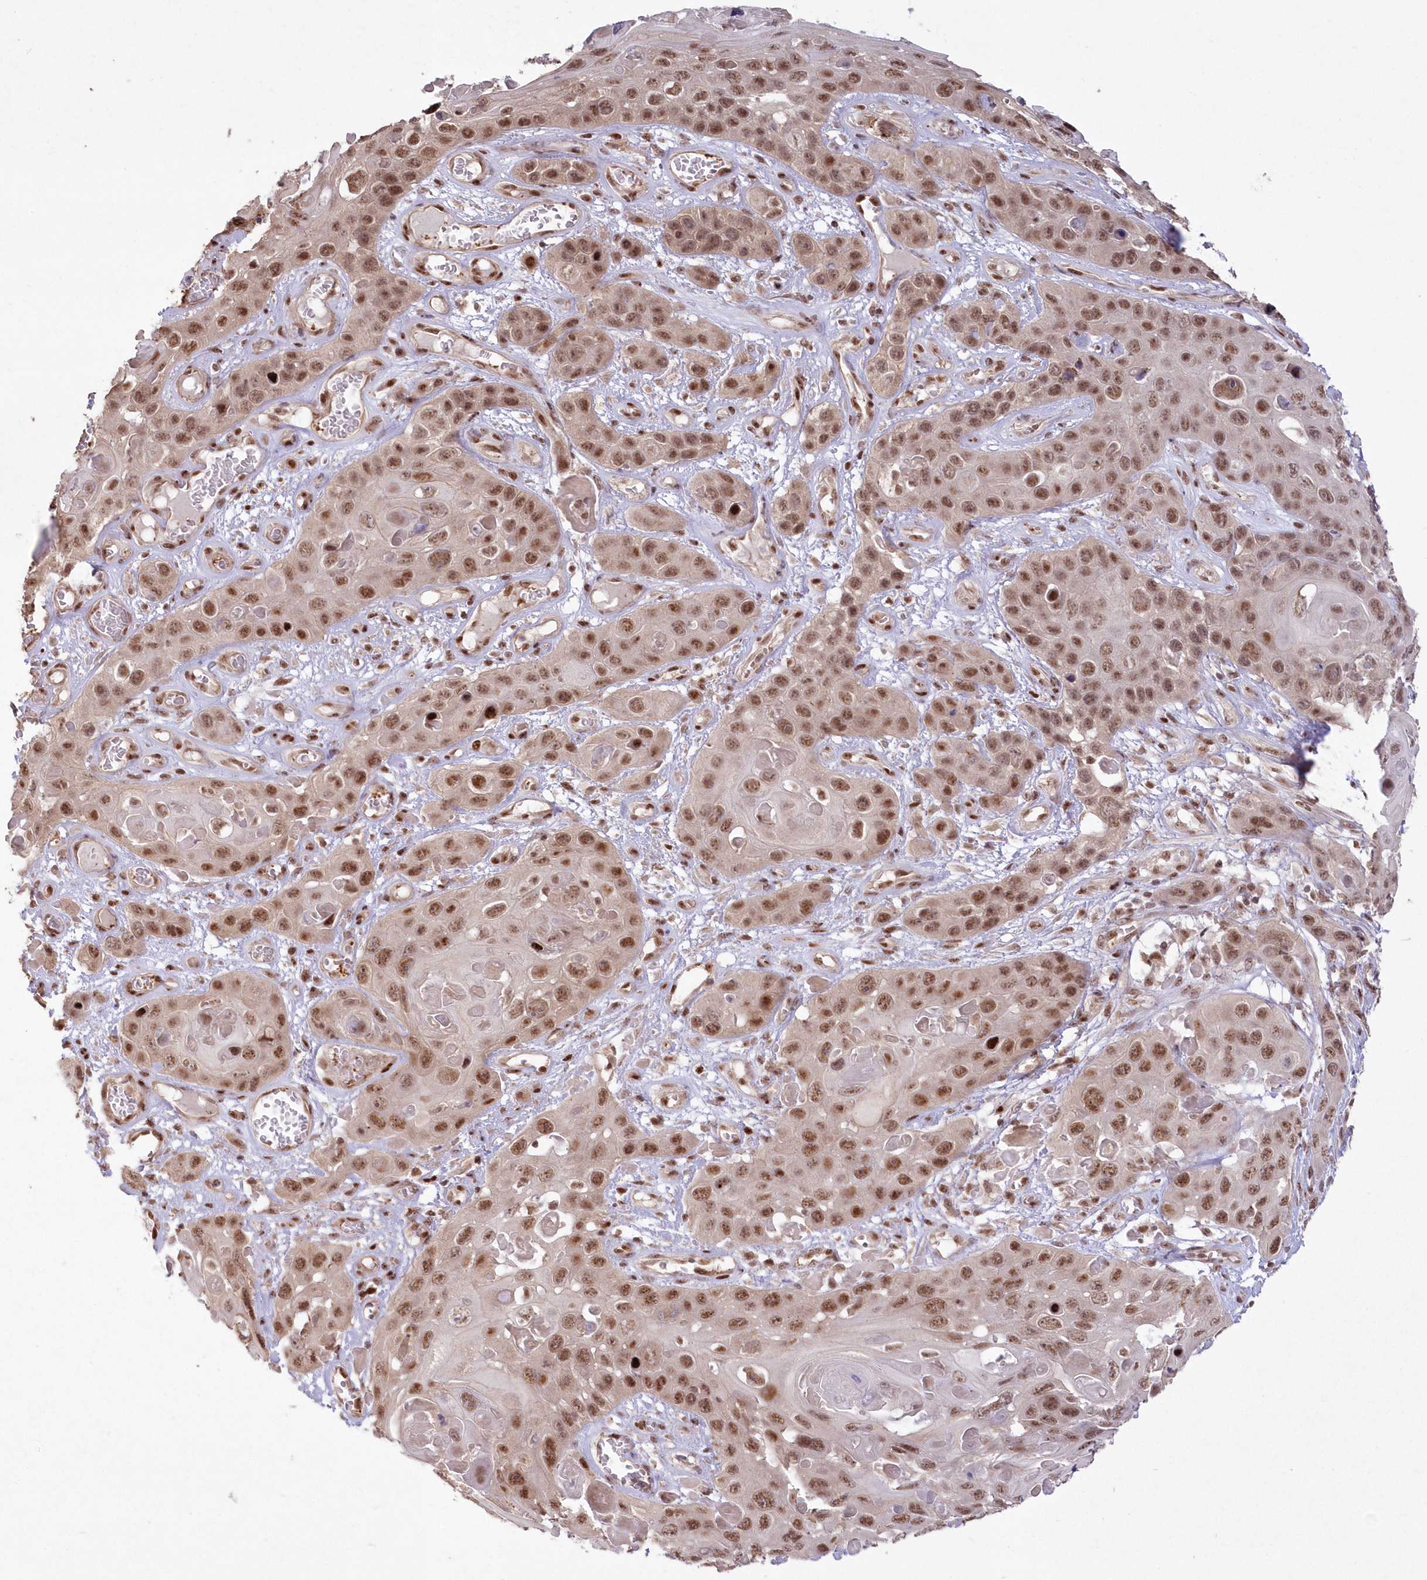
{"staining": {"intensity": "moderate", "quantity": ">75%", "location": "nuclear"}, "tissue": "skin cancer", "cell_type": "Tumor cells", "image_type": "cancer", "snomed": [{"axis": "morphology", "description": "Squamous cell carcinoma, NOS"}, {"axis": "topography", "description": "Skin"}], "caption": "Skin cancer (squamous cell carcinoma) stained with DAB immunohistochemistry demonstrates medium levels of moderate nuclear positivity in about >75% of tumor cells.", "gene": "WBP1L", "patient": {"sex": "male", "age": 55}}